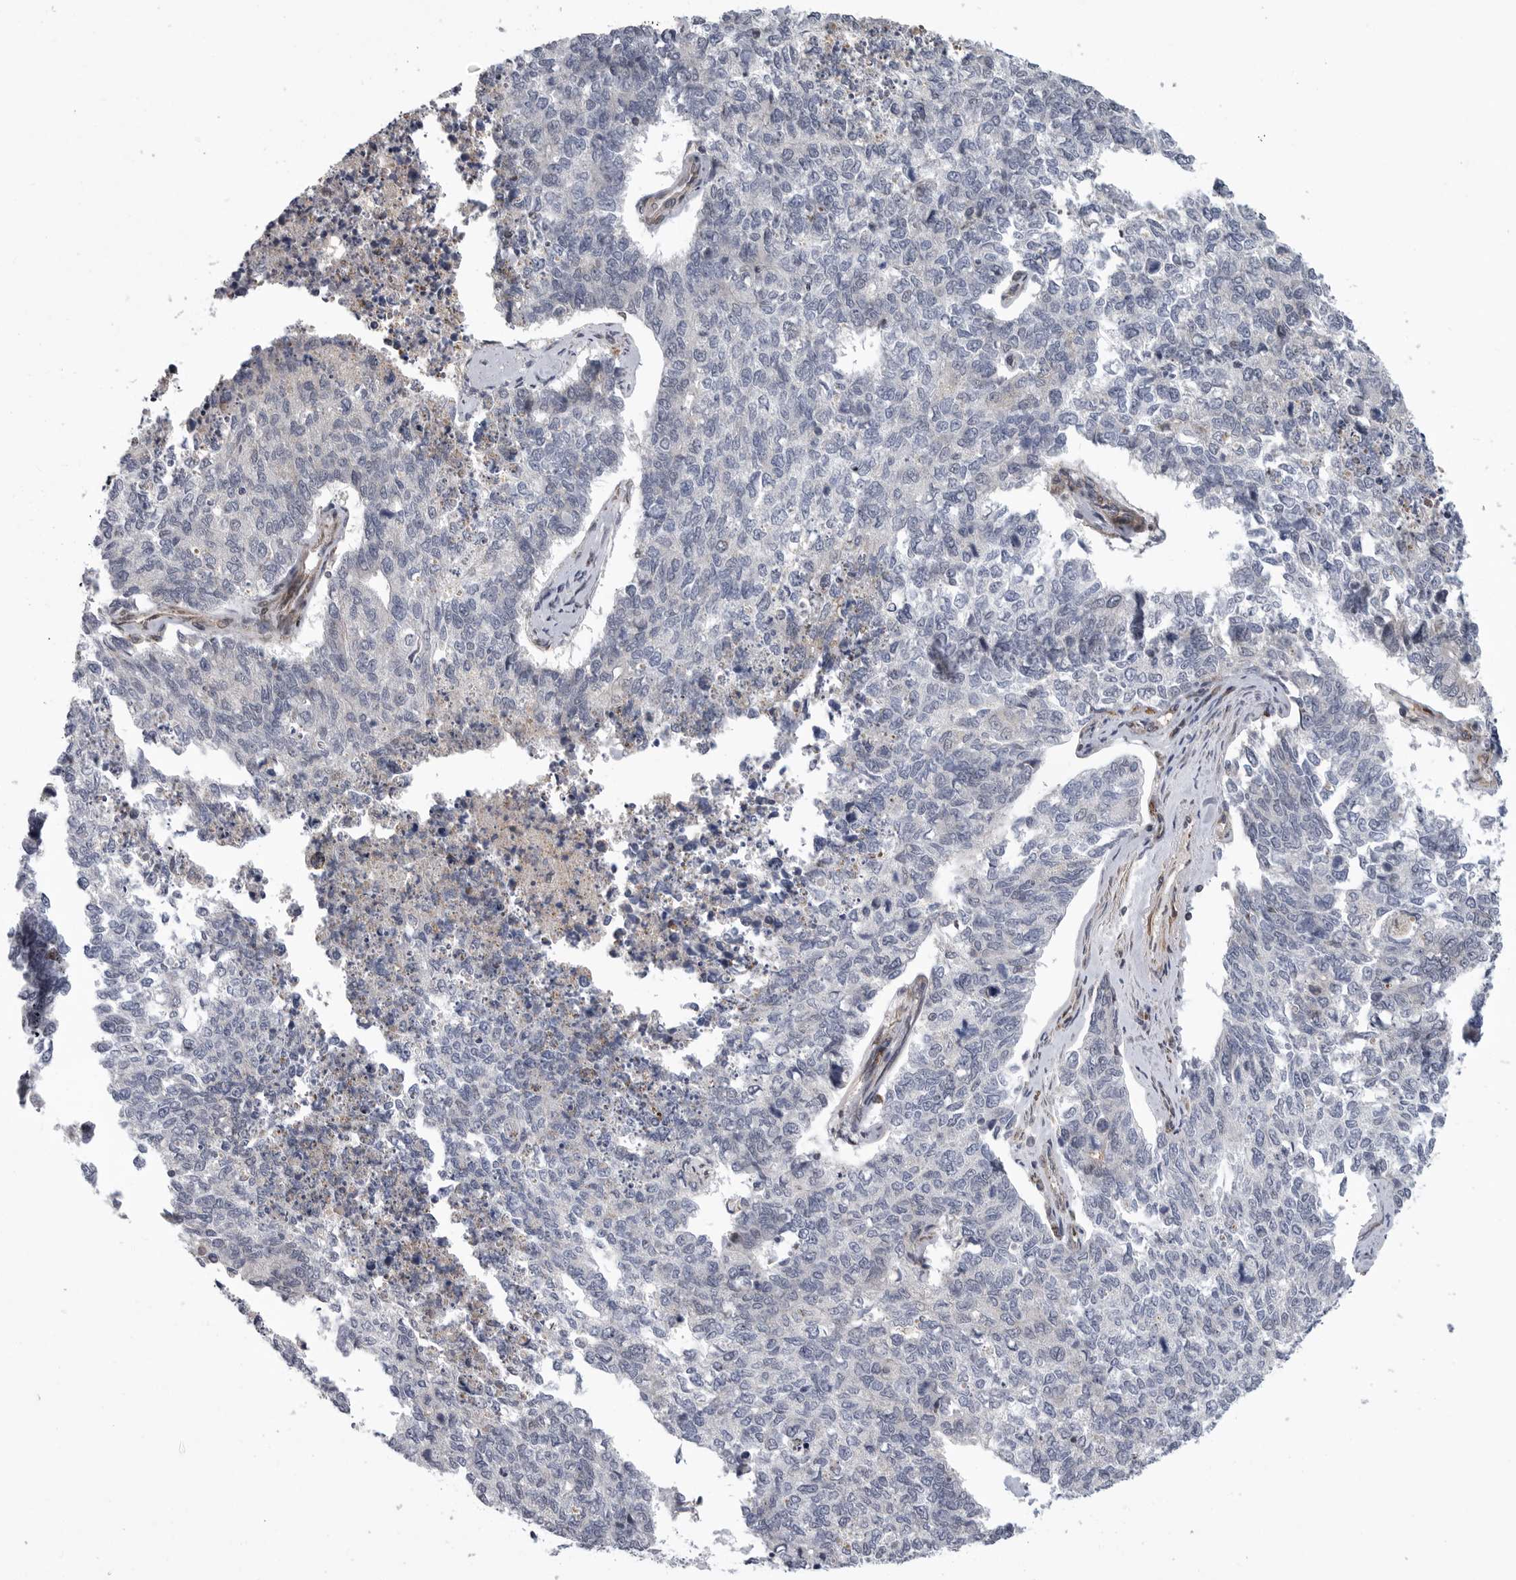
{"staining": {"intensity": "negative", "quantity": "none", "location": "none"}, "tissue": "cervical cancer", "cell_type": "Tumor cells", "image_type": "cancer", "snomed": [{"axis": "morphology", "description": "Squamous cell carcinoma, NOS"}, {"axis": "topography", "description": "Cervix"}], "caption": "Immunohistochemical staining of human cervical cancer (squamous cell carcinoma) demonstrates no significant positivity in tumor cells.", "gene": "TMPRSS11F", "patient": {"sex": "female", "age": 63}}